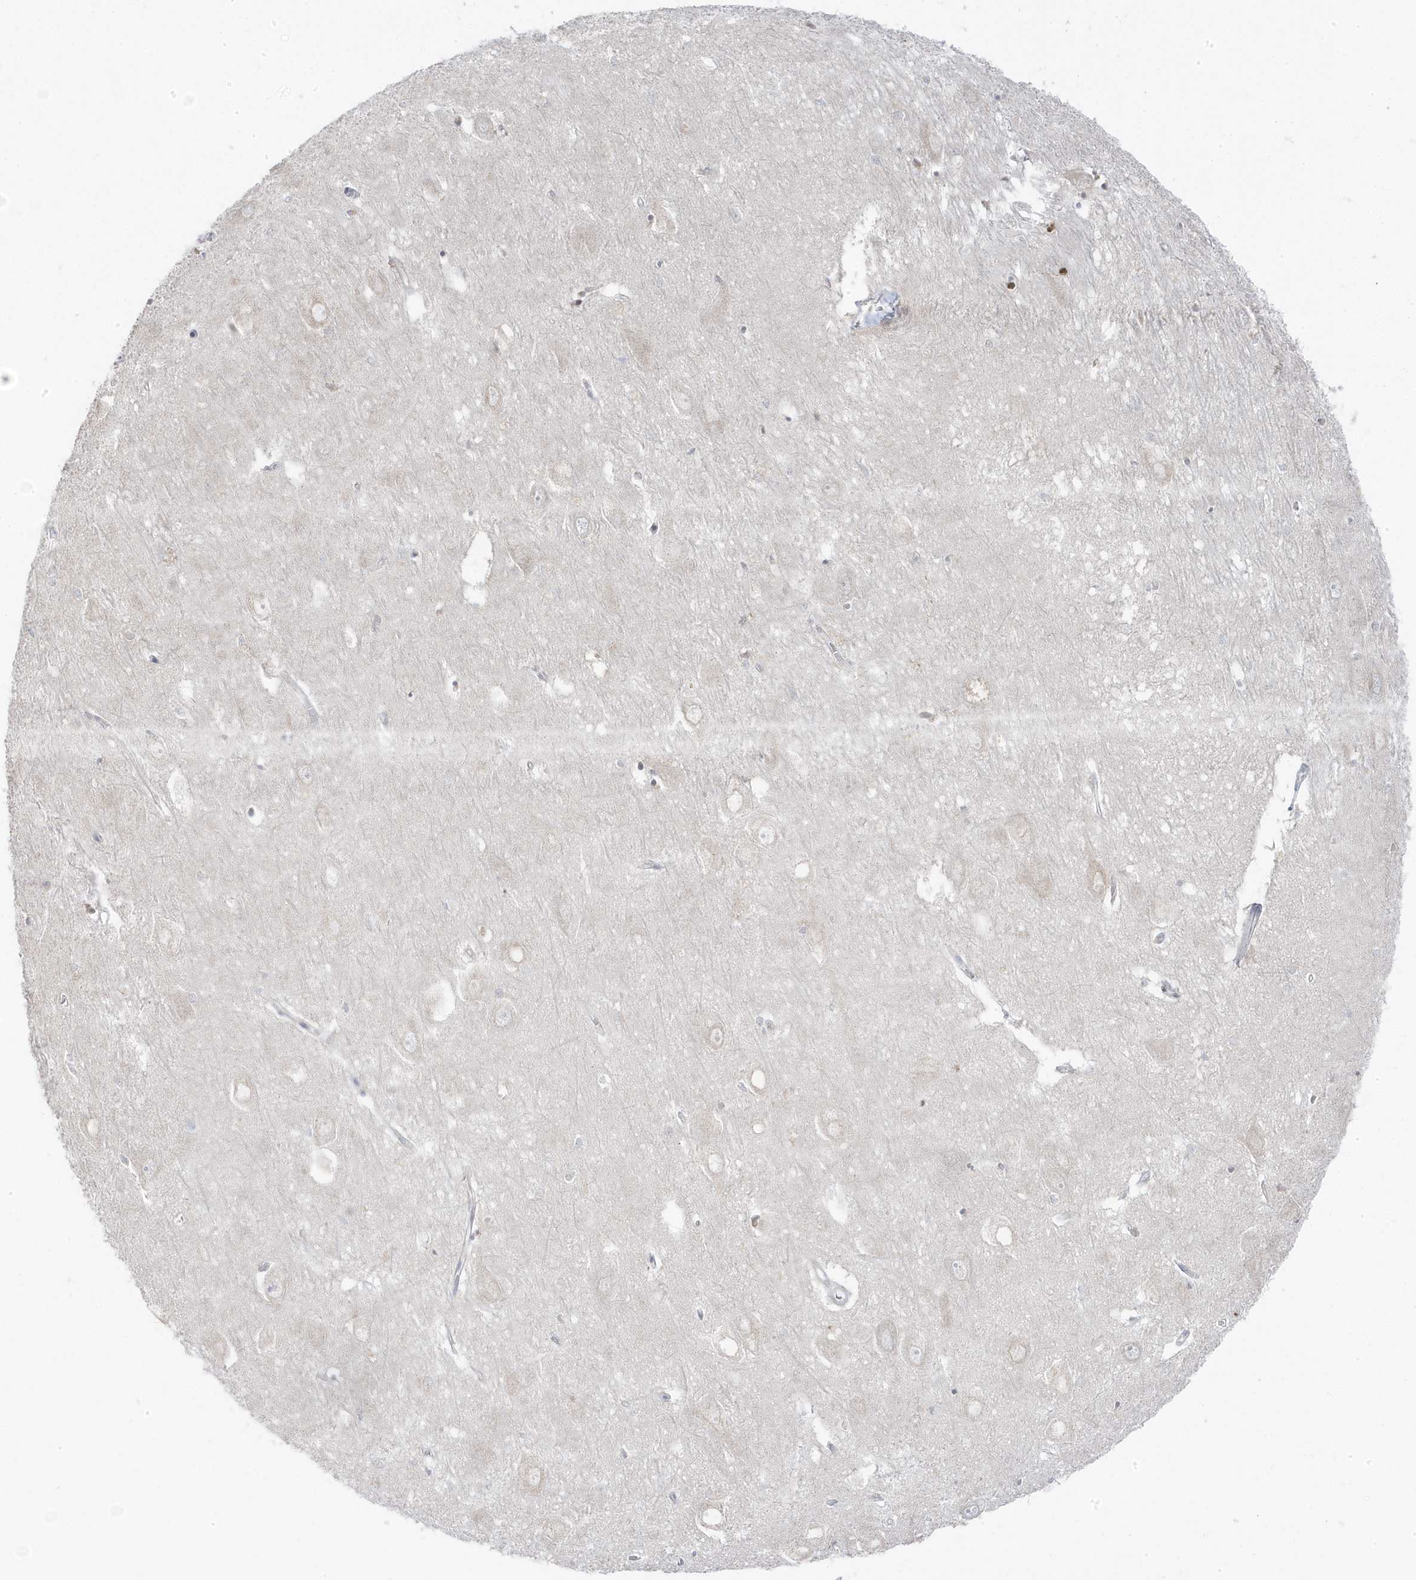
{"staining": {"intensity": "weak", "quantity": "<25%", "location": "nuclear"}, "tissue": "hippocampus", "cell_type": "Glial cells", "image_type": "normal", "snomed": [{"axis": "morphology", "description": "Normal tissue, NOS"}, {"axis": "topography", "description": "Hippocampus"}], "caption": "The micrograph reveals no significant positivity in glial cells of hippocampus.", "gene": "TSEN15", "patient": {"sex": "female", "age": 64}}